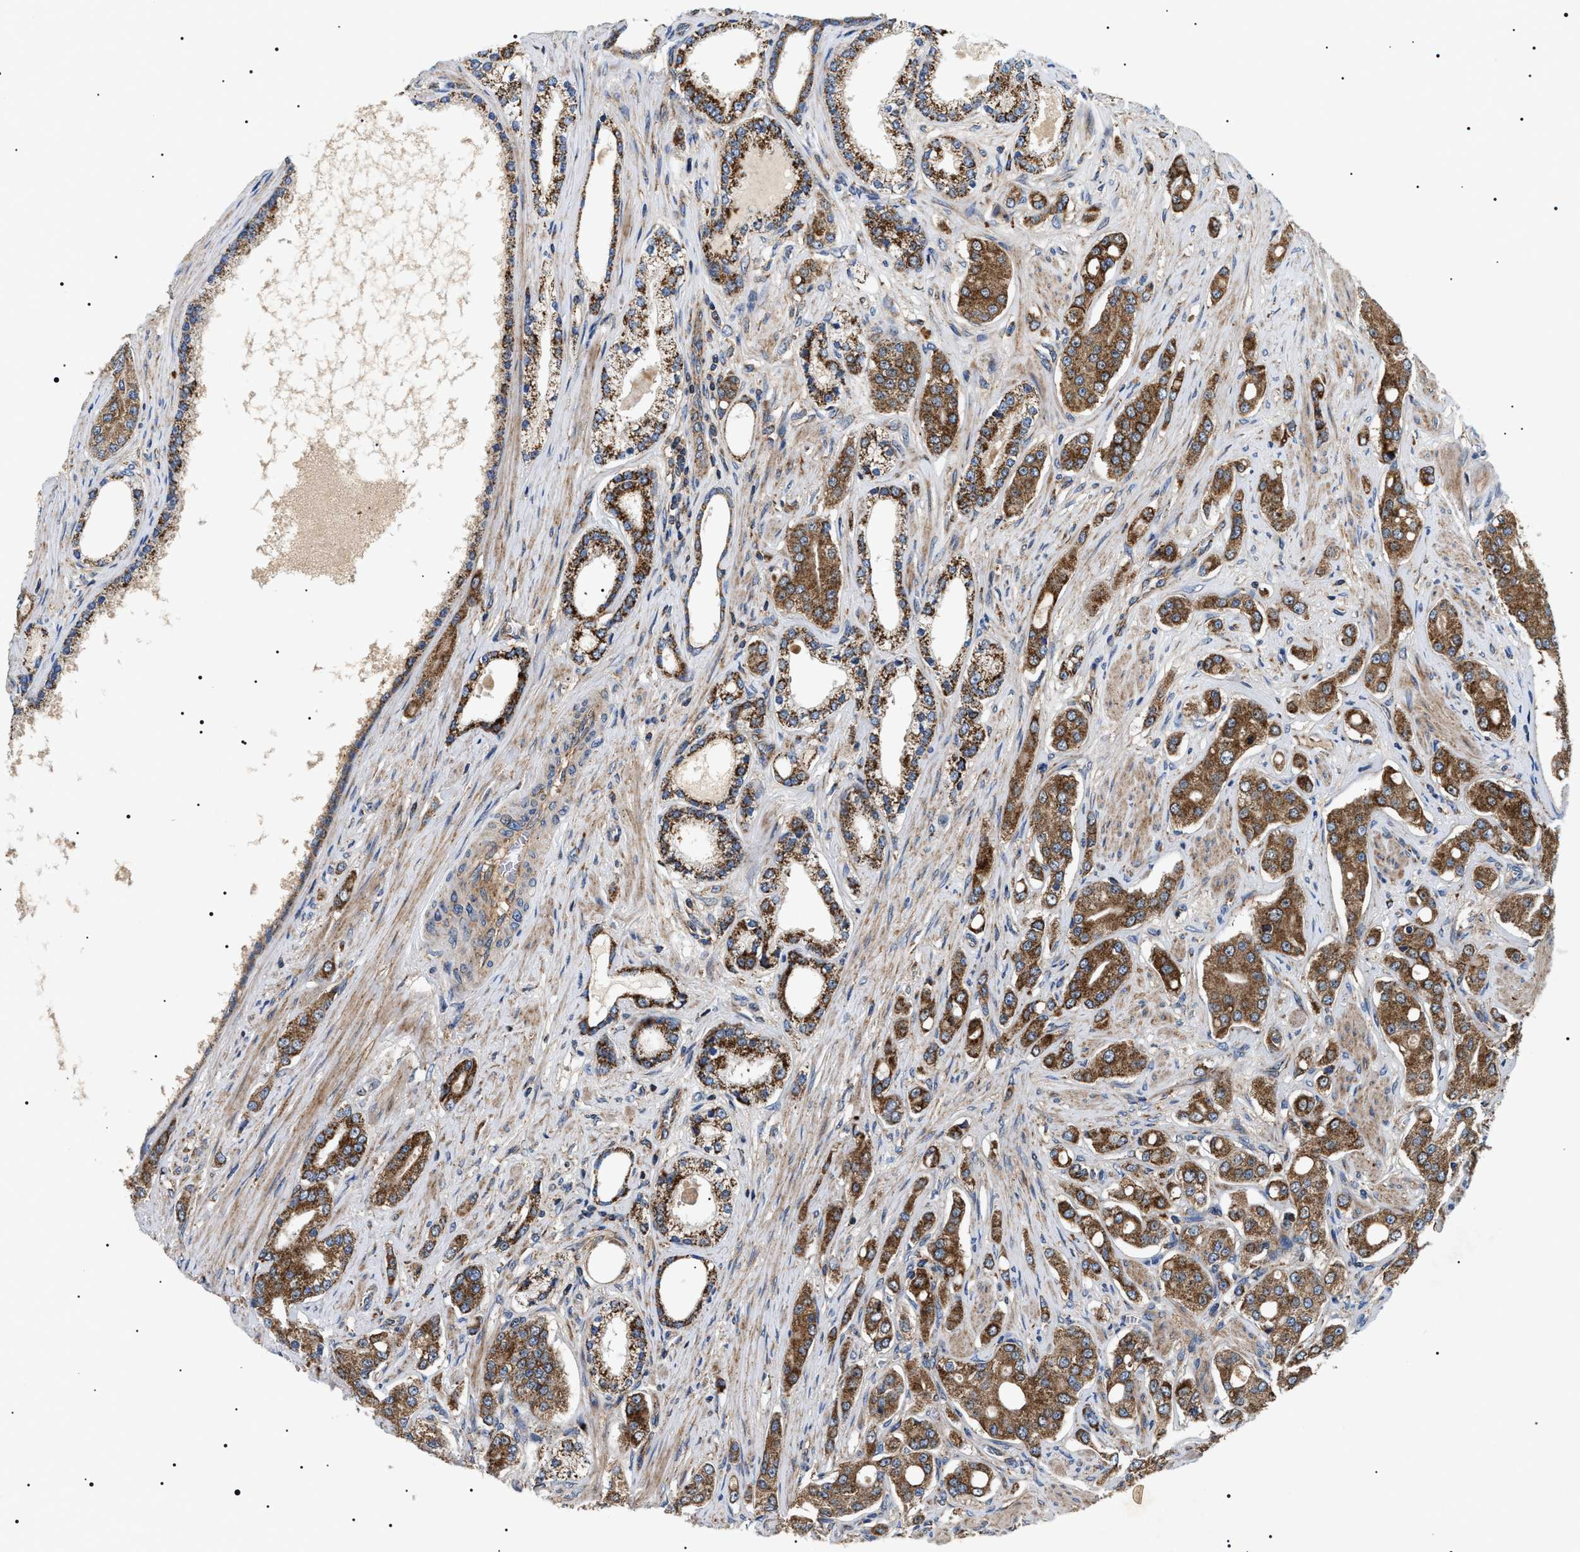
{"staining": {"intensity": "moderate", "quantity": ">75%", "location": "cytoplasmic/membranous"}, "tissue": "prostate cancer", "cell_type": "Tumor cells", "image_type": "cancer", "snomed": [{"axis": "morphology", "description": "Adenocarcinoma, High grade"}, {"axis": "topography", "description": "Prostate"}], "caption": "High-grade adenocarcinoma (prostate) stained with a protein marker reveals moderate staining in tumor cells.", "gene": "OXSM", "patient": {"sex": "male", "age": 71}}